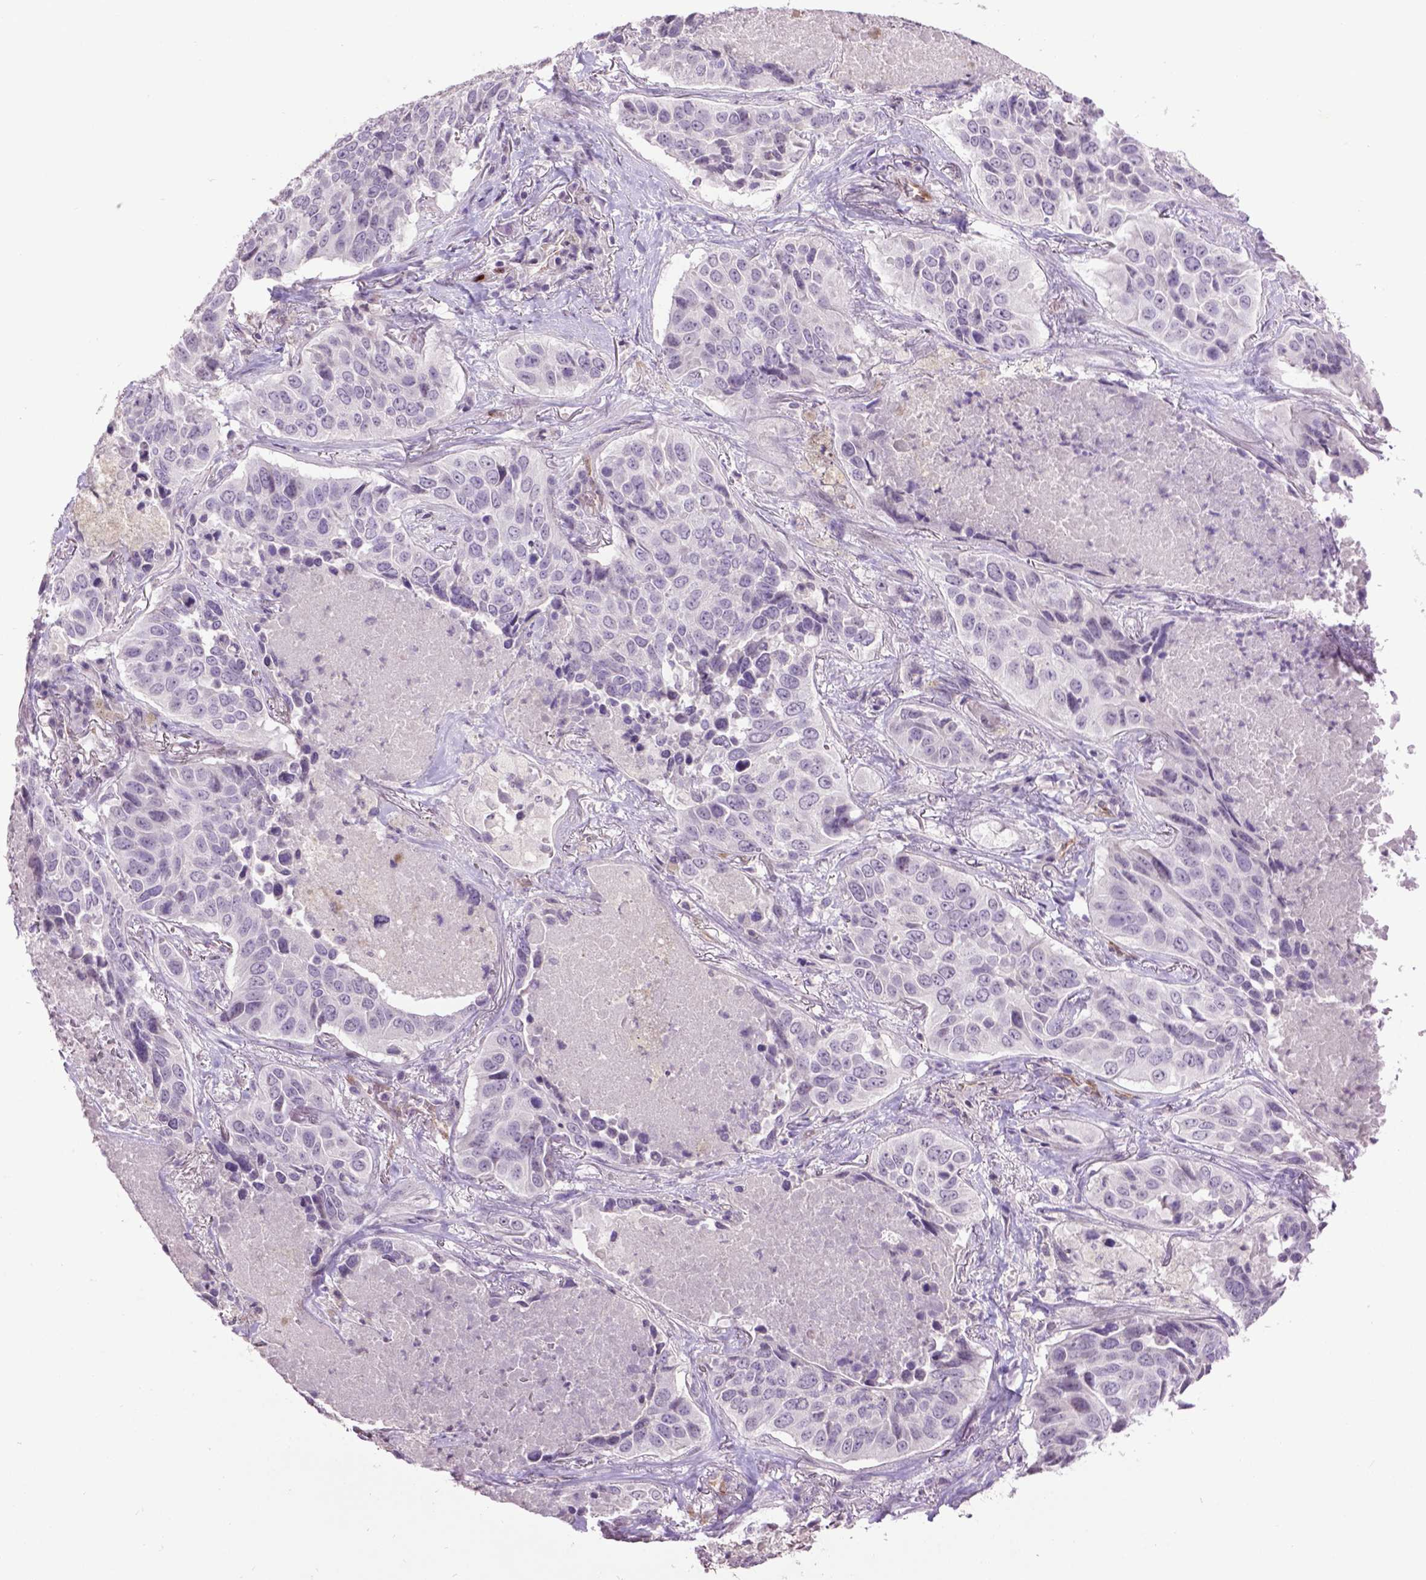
{"staining": {"intensity": "negative", "quantity": "none", "location": "none"}, "tissue": "lung cancer", "cell_type": "Tumor cells", "image_type": "cancer", "snomed": [{"axis": "morphology", "description": "Normal tissue, NOS"}, {"axis": "morphology", "description": "Squamous cell carcinoma, NOS"}, {"axis": "topography", "description": "Bronchus"}, {"axis": "topography", "description": "Lung"}], "caption": "The micrograph shows no staining of tumor cells in lung cancer (squamous cell carcinoma).", "gene": "TH", "patient": {"sex": "male", "age": 64}}